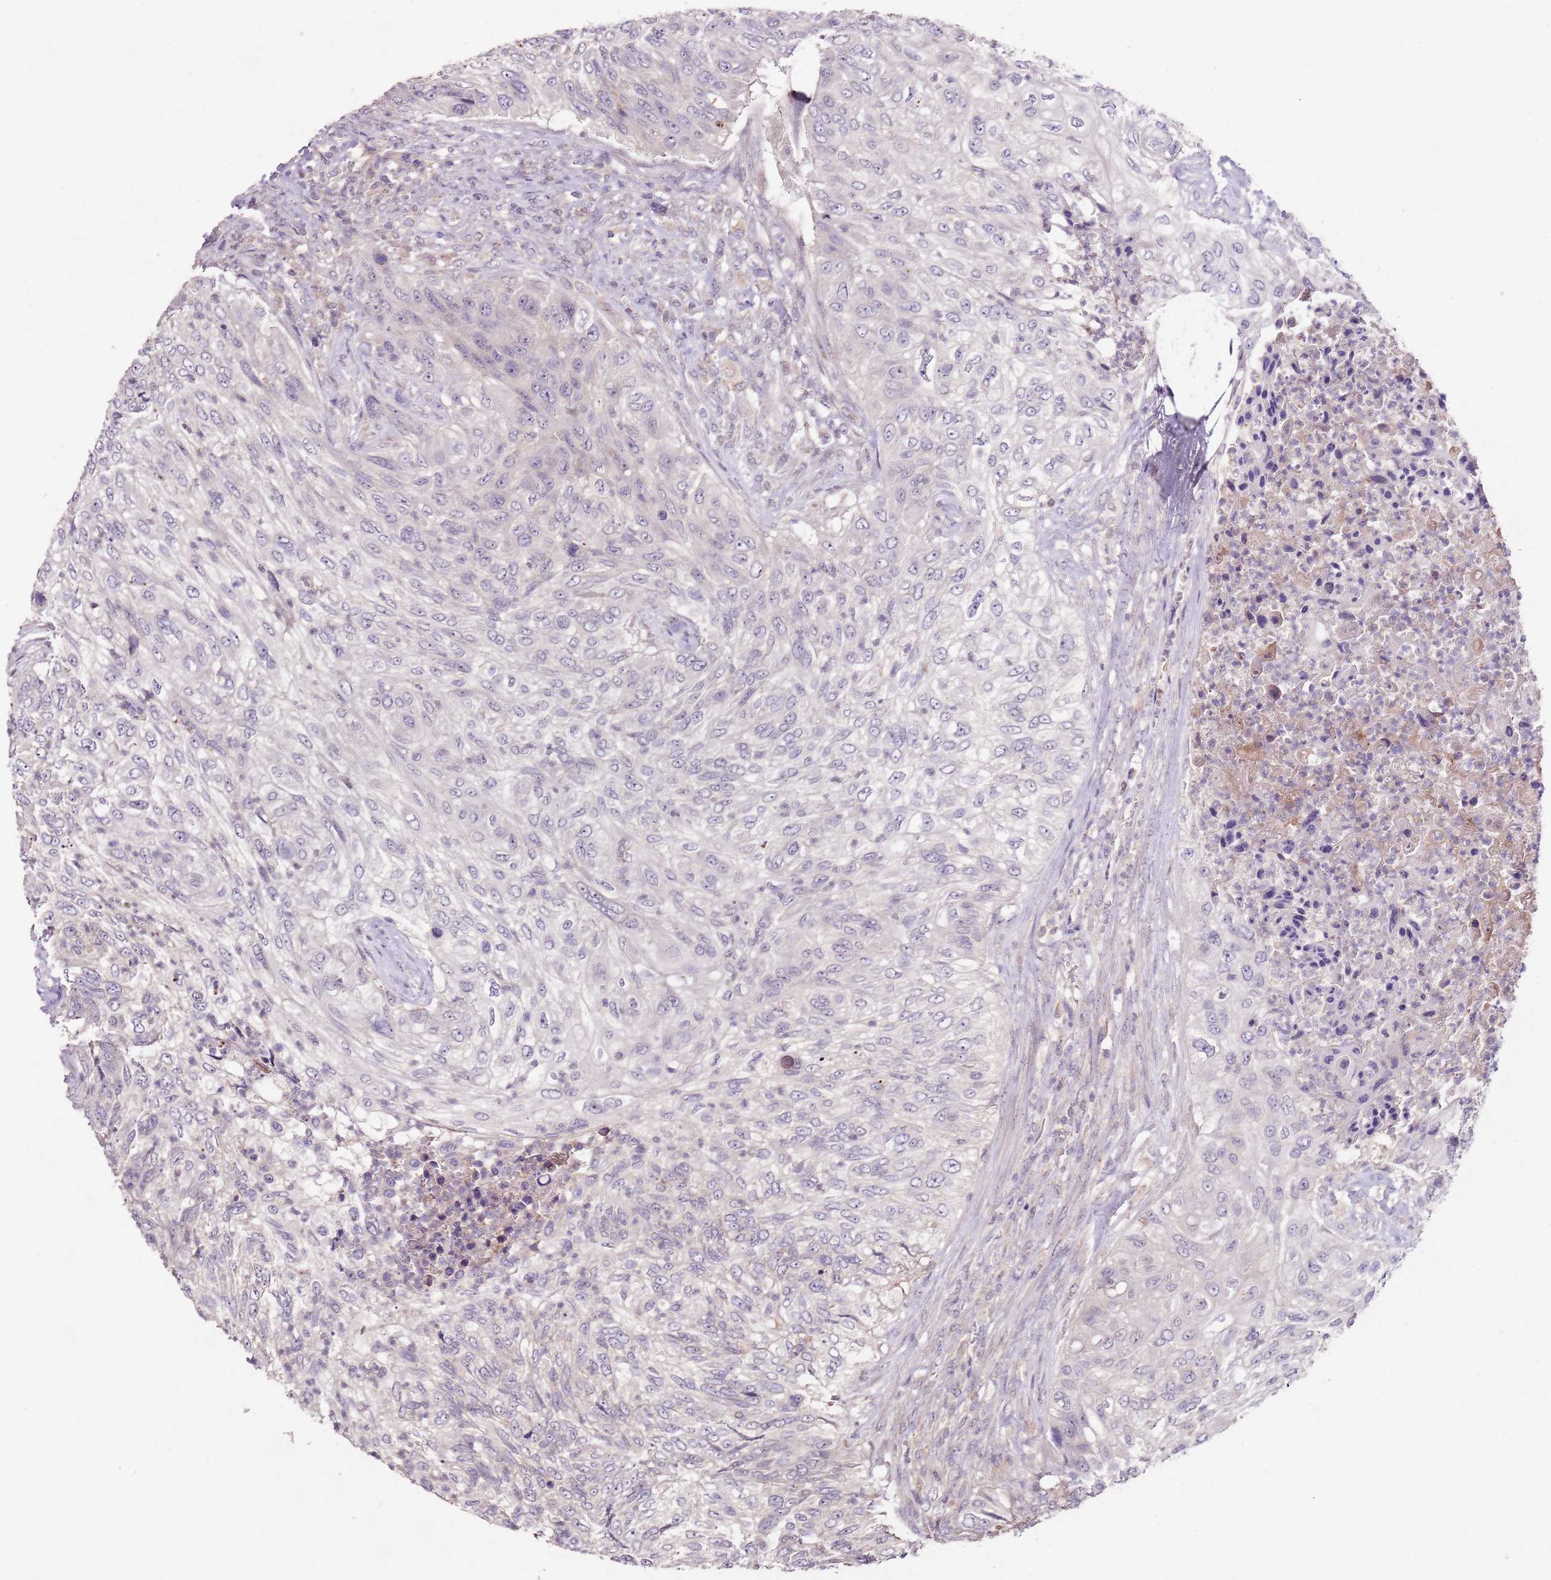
{"staining": {"intensity": "negative", "quantity": "none", "location": "none"}, "tissue": "urothelial cancer", "cell_type": "Tumor cells", "image_type": "cancer", "snomed": [{"axis": "morphology", "description": "Urothelial carcinoma, High grade"}, {"axis": "topography", "description": "Urinary bladder"}], "caption": "Immunohistochemistry (IHC) histopathology image of neoplastic tissue: urothelial cancer stained with DAB (3,3'-diaminobenzidine) reveals no significant protein staining in tumor cells.", "gene": "NRDE2", "patient": {"sex": "female", "age": 60}}